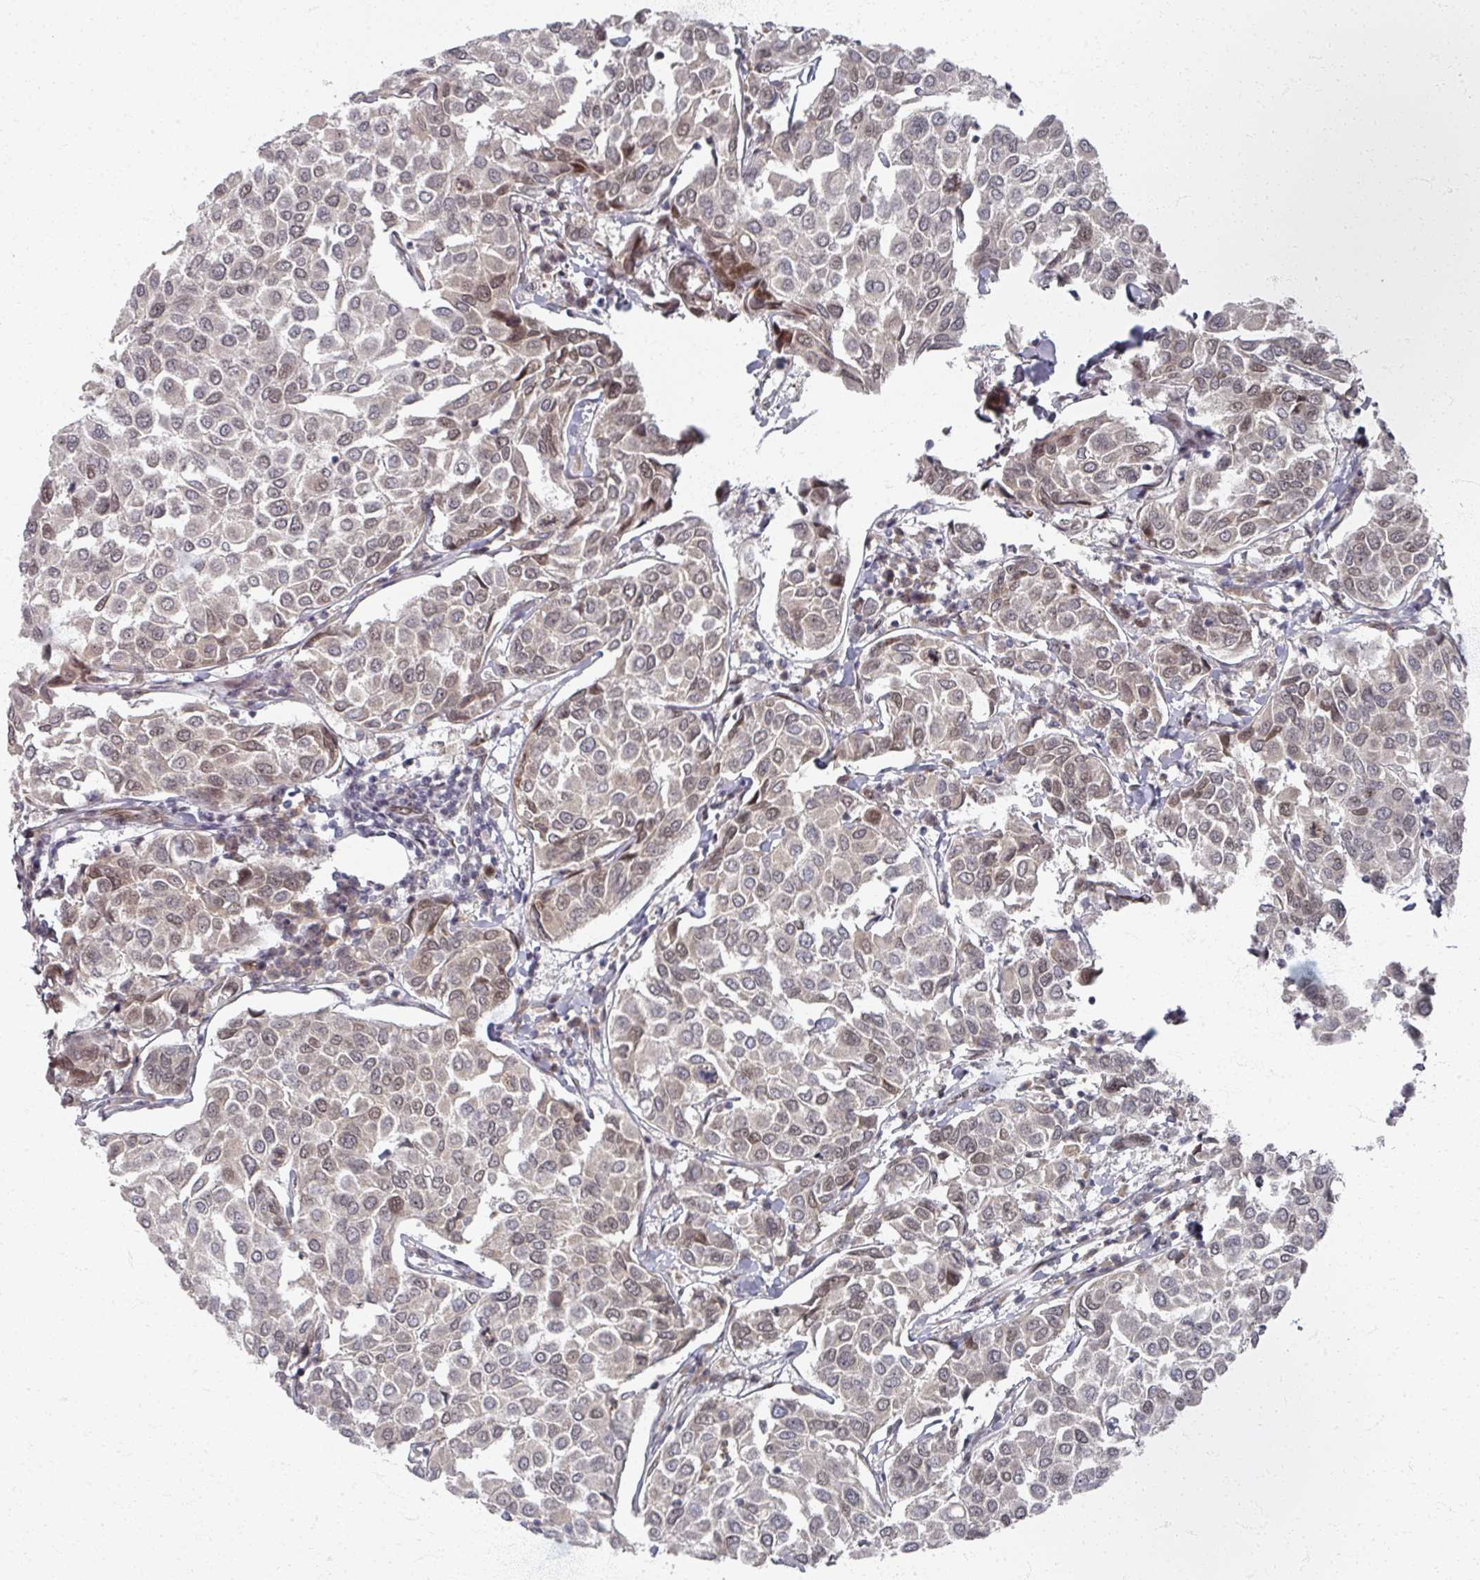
{"staining": {"intensity": "moderate", "quantity": "25%-75%", "location": "nuclear"}, "tissue": "breast cancer", "cell_type": "Tumor cells", "image_type": "cancer", "snomed": [{"axis": "morphology", "description": "Duct carcinoma"}, {"axis": "topography", "description": "Breast"}], "caption": "A brown stain shows moderate nuclear positivity of a protein in human breast cancer tumor cells. (Stains: DAB in brown, nuclei in blue, Microscopy: brightfield microscopy at high magnification).", "gene": "PSKH1", "patient": {"sex": "female", "age": 55}}